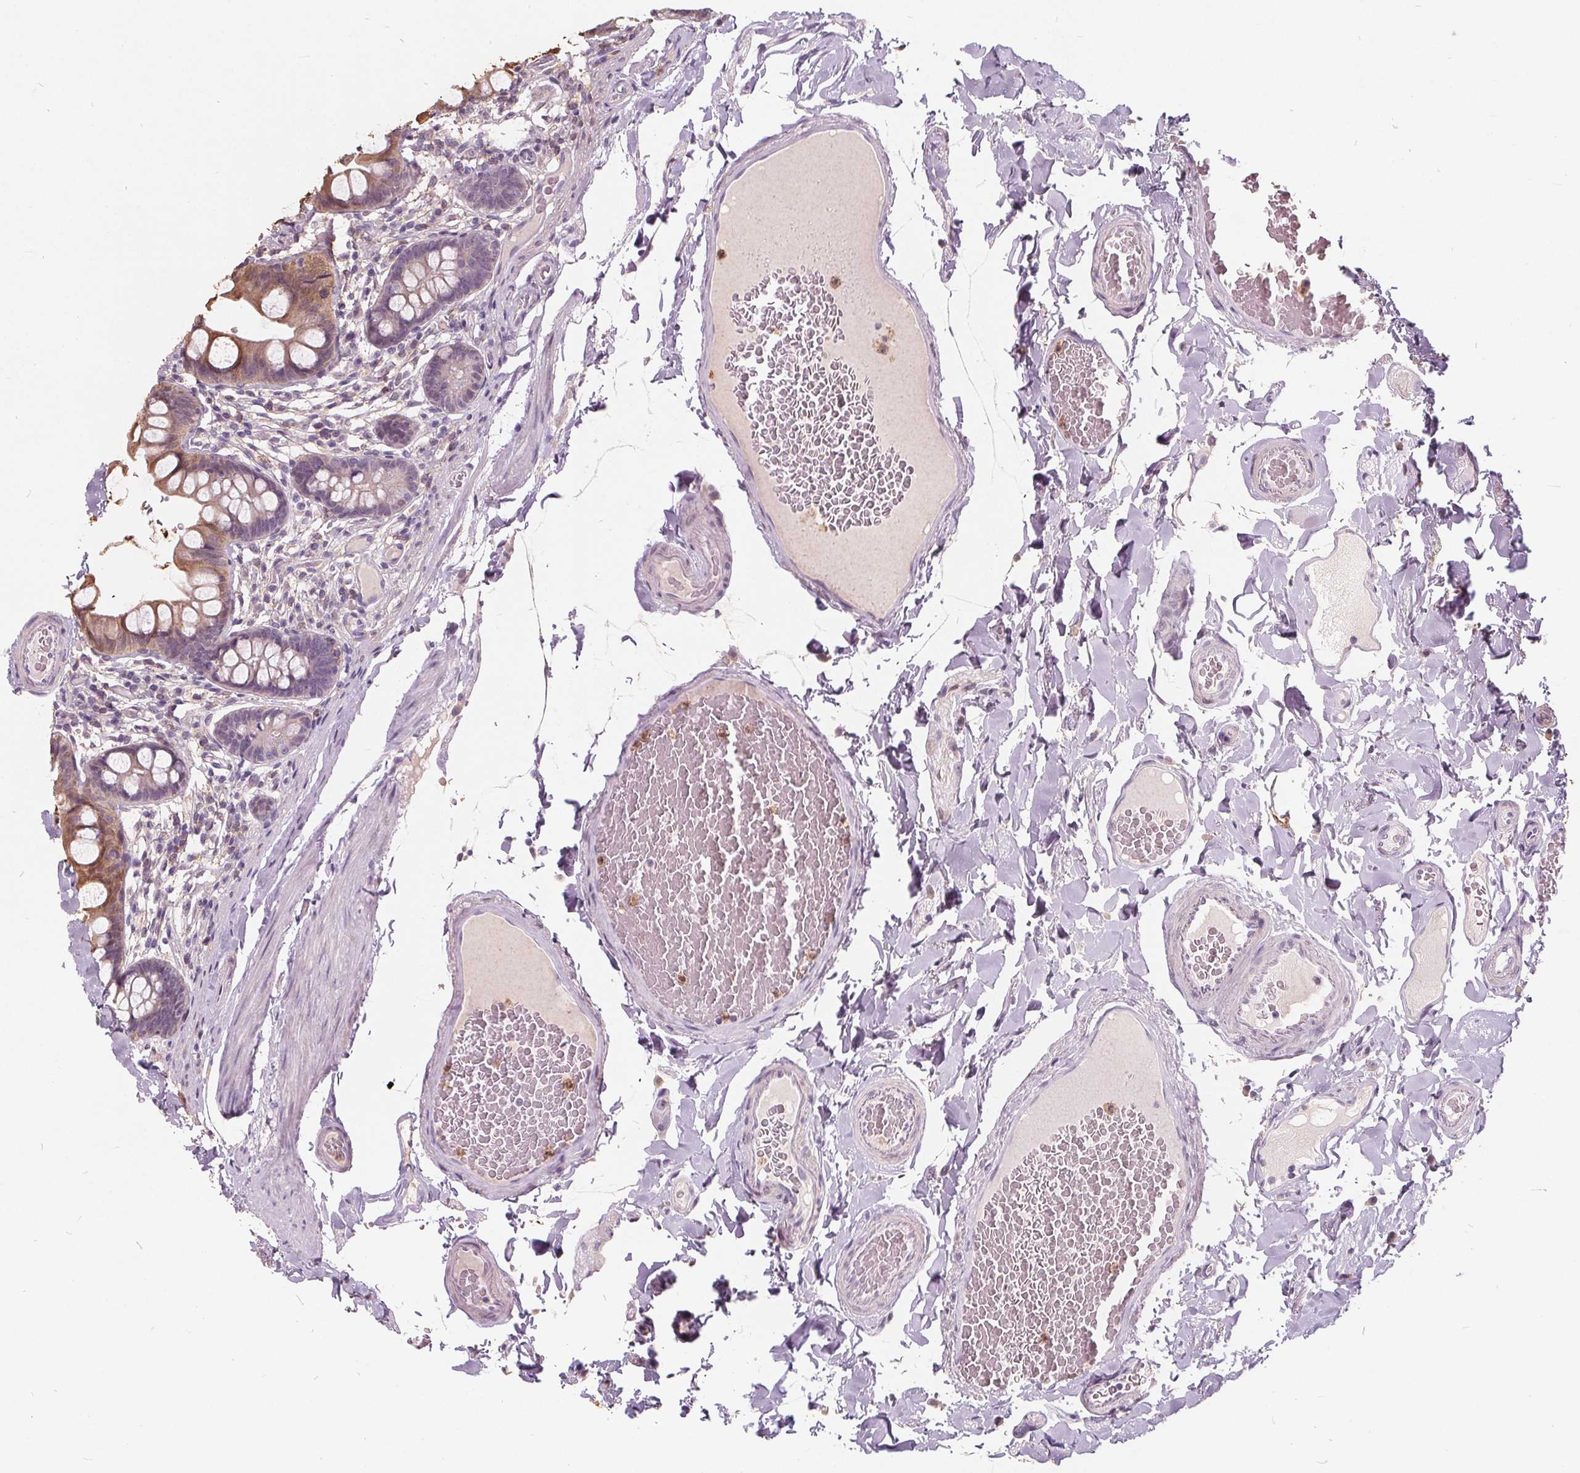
{"staining": {"intensity": "weak", "quantity": ">75%", "location": "cytoplasmic/membranous"}, "tissue": "small intestine", "cell_type": "Glandular cells", "image_type": "normal", "snomed": [{"axis": "morphology", "description": "Normal tissue, NOS"}, {"axis": "topography", "description": "Small intestine"}], "caption": "Small intestine stained with DAB (3,3'-diaminobenzidine) immunohistochemistry (IHC) displays low levels of weak cytoplasmic/membranous expression in about >75% of glandular cells.", "gene": "HAAO", "patient": {"sex": "male", "age": 70}}